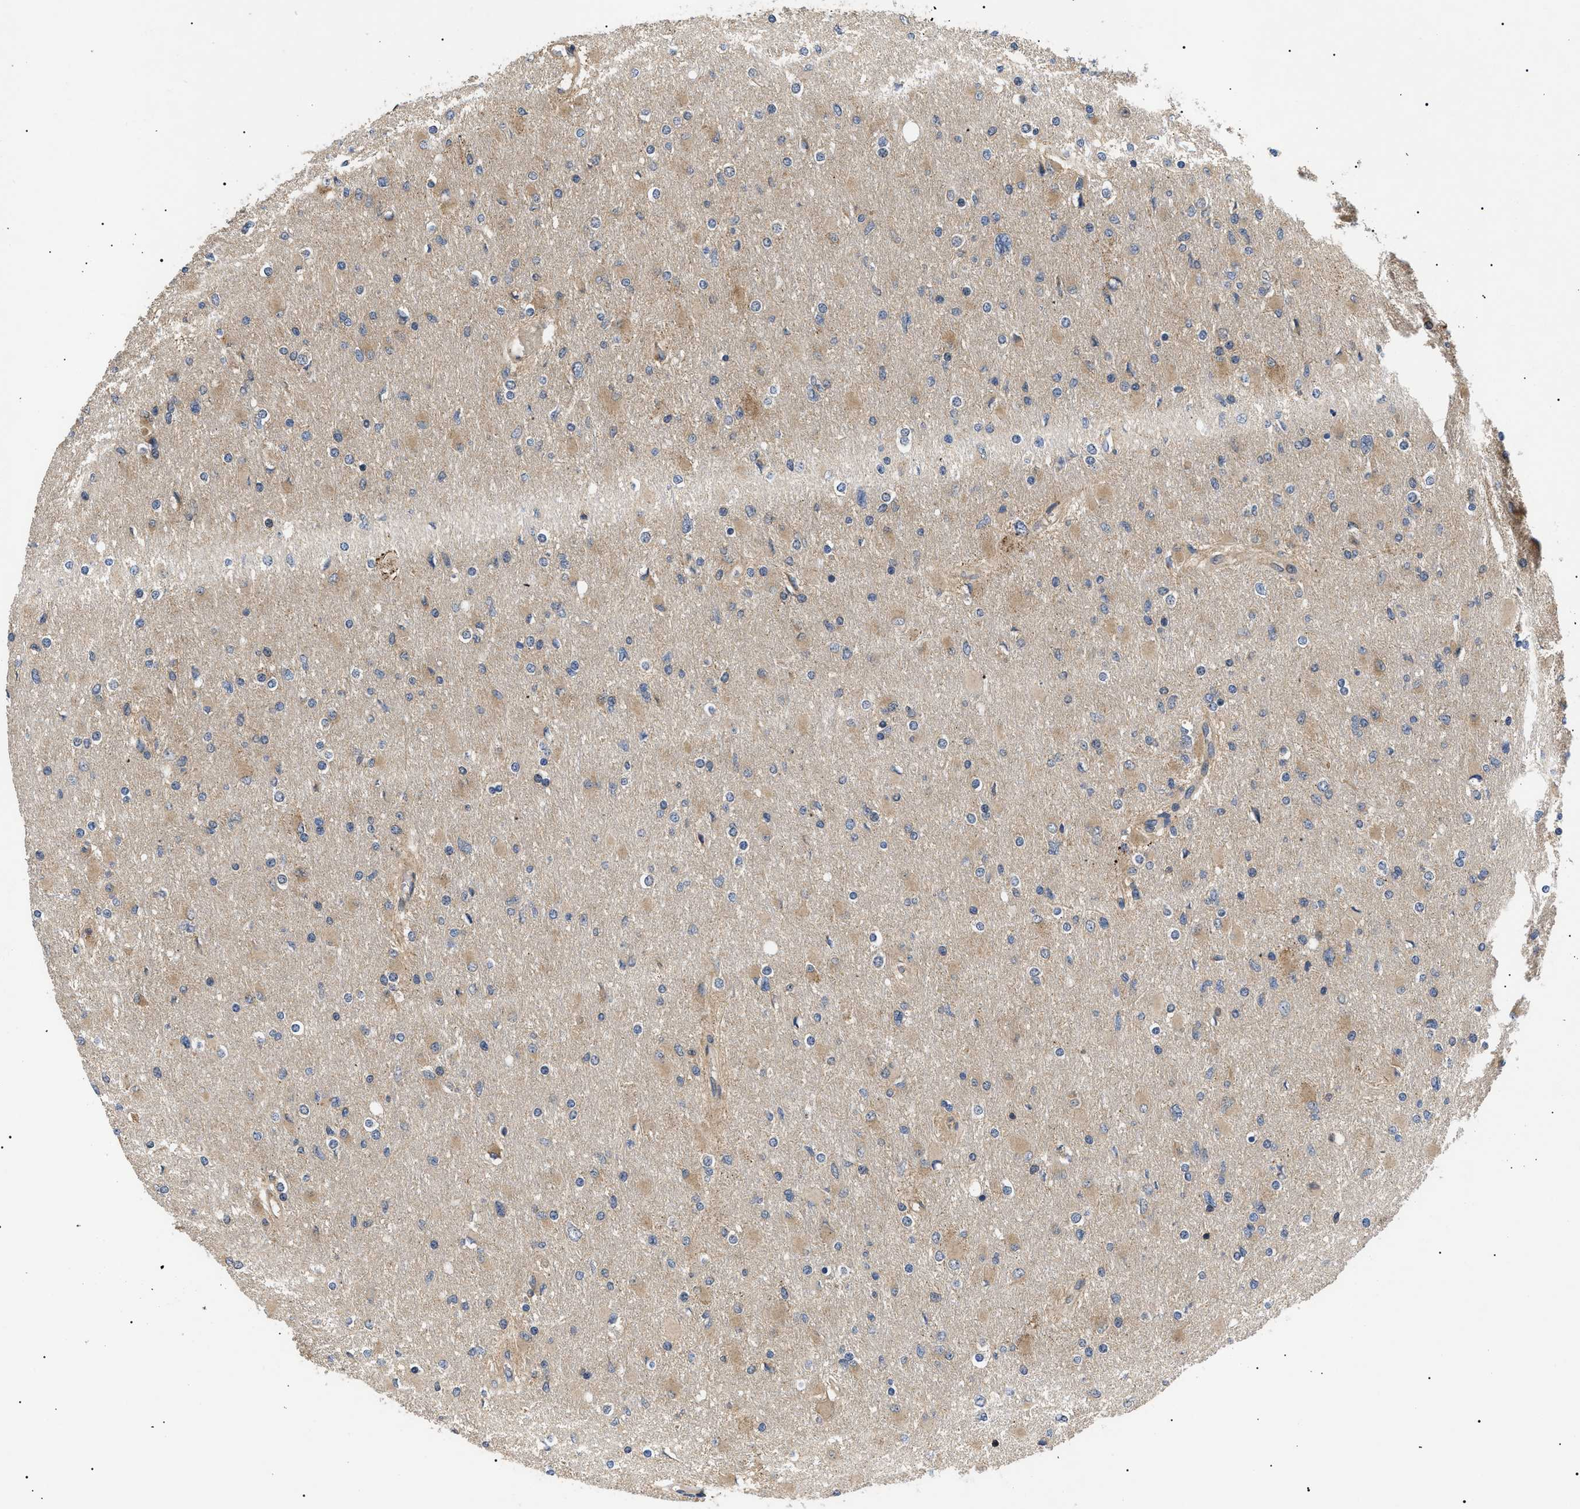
{"staining": {"intensity": "weak", "quantity": "25%-75%", "location": "cytoplasmic/membranous"}, "tissue": "glioma", "cell_type": "Tumor cells", "image_type": "cancer", "snomed": [{"axis": "morphology", "description": "Glioma, malignant, High grade"}, {"axis": "topography", "description": "Cerebral cortex"}], "caption": "This photomicrograph shows immunohistochemistry (IHC) staining of human malignant high-grade glioma, with low weak cytoplasmic/membranous positivity in approximately 25%-75% of tumor cells.", "gene": "ASTL", "patient": {"sex": "female", "age": 36}}